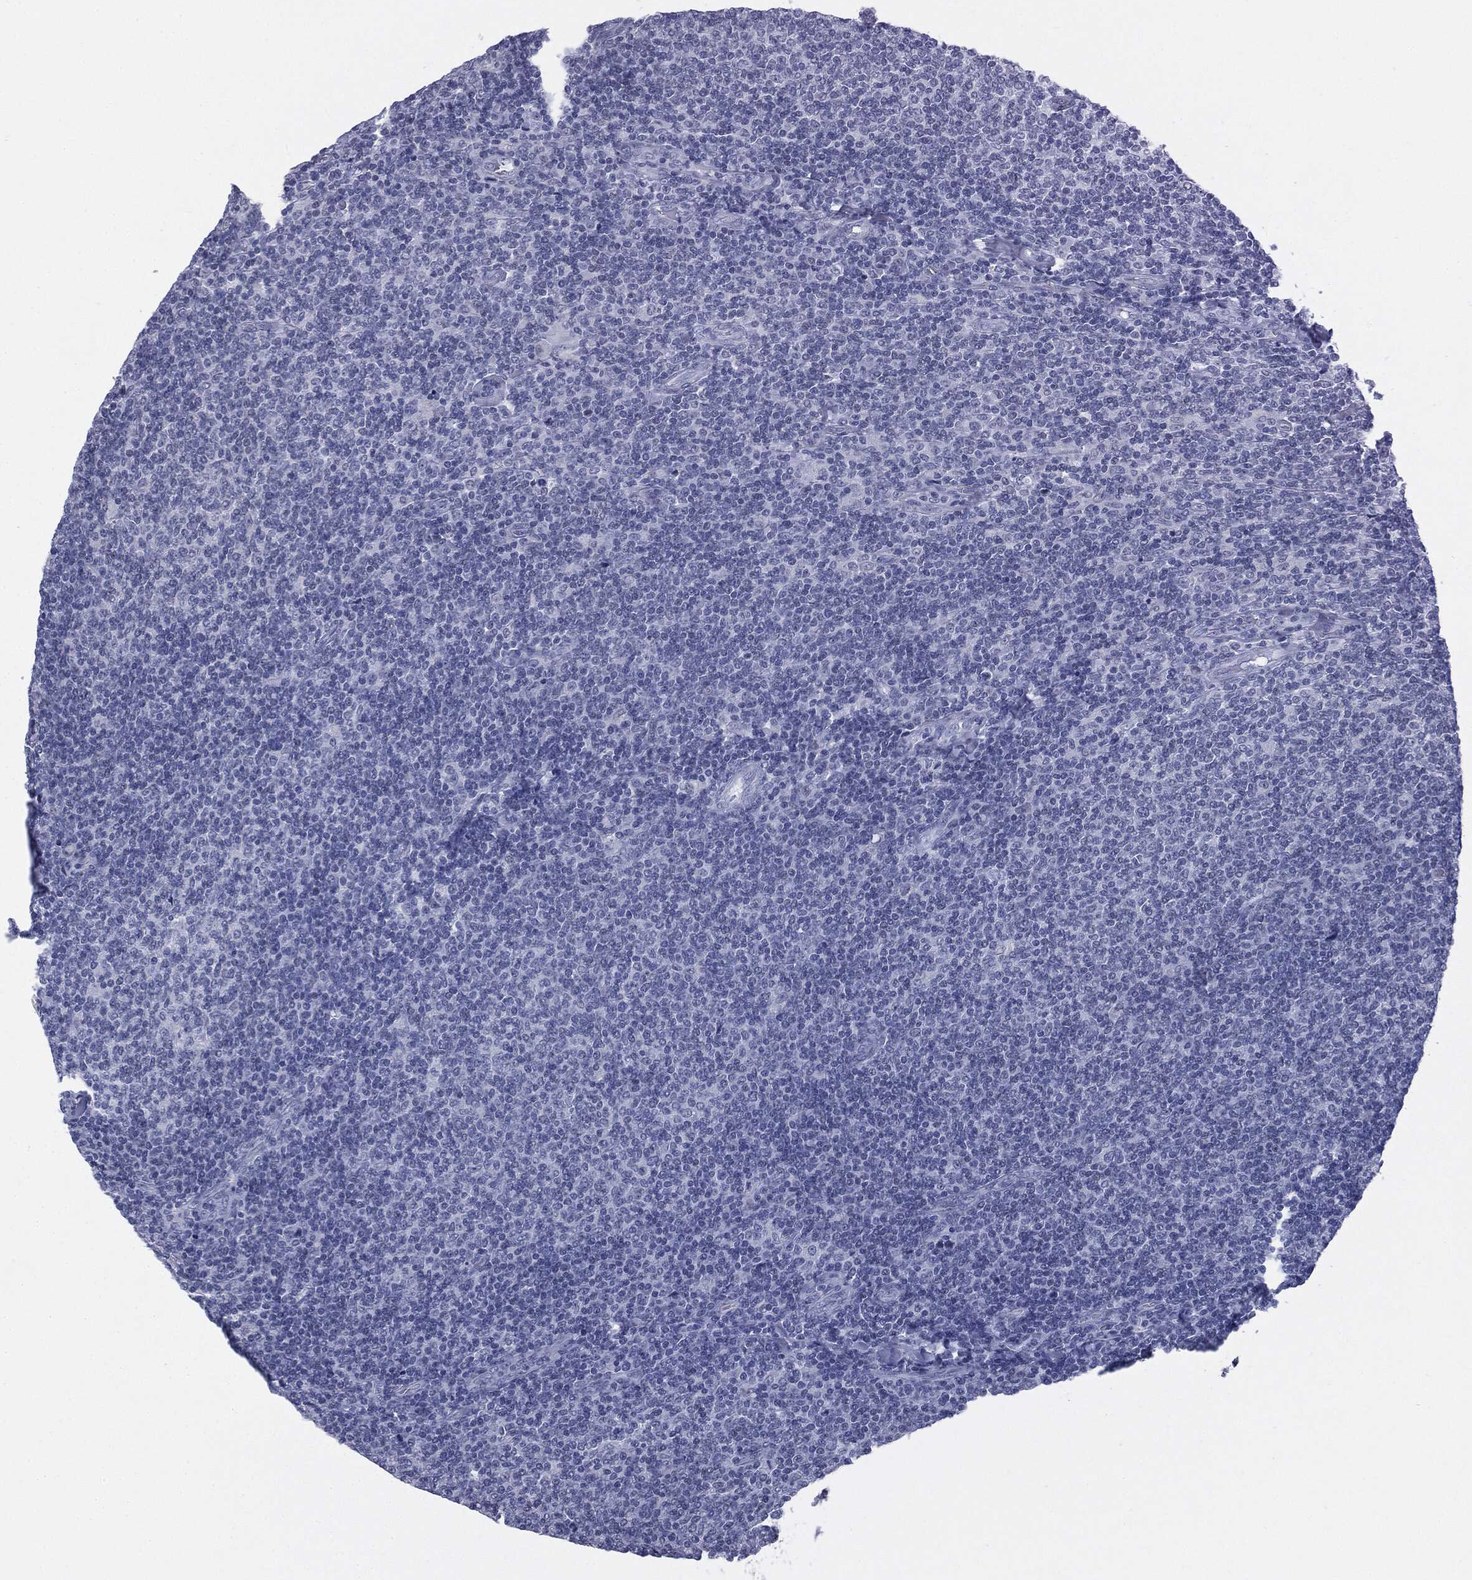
{"staining": {"intensity": "negative", "quantity": "none", "location": "none"}, "tissue": "lymphoma", "cell_type": "Tumor cells", "image_type": "cancer", "snomed": [{"axis": "morphology", "description": "Malignant lymphoma, non-Hodgkin's type, Low grade"}, {"axis": "topography", "description": "Lymph node"}], "caption": "High power microscopy image of an immunohistochemistry (IHC) histopathology image of lymphoma, revealing no significant expression in tumor cells.", "gene": "TPO", "patient": {"sex": "male", "age": 52}}